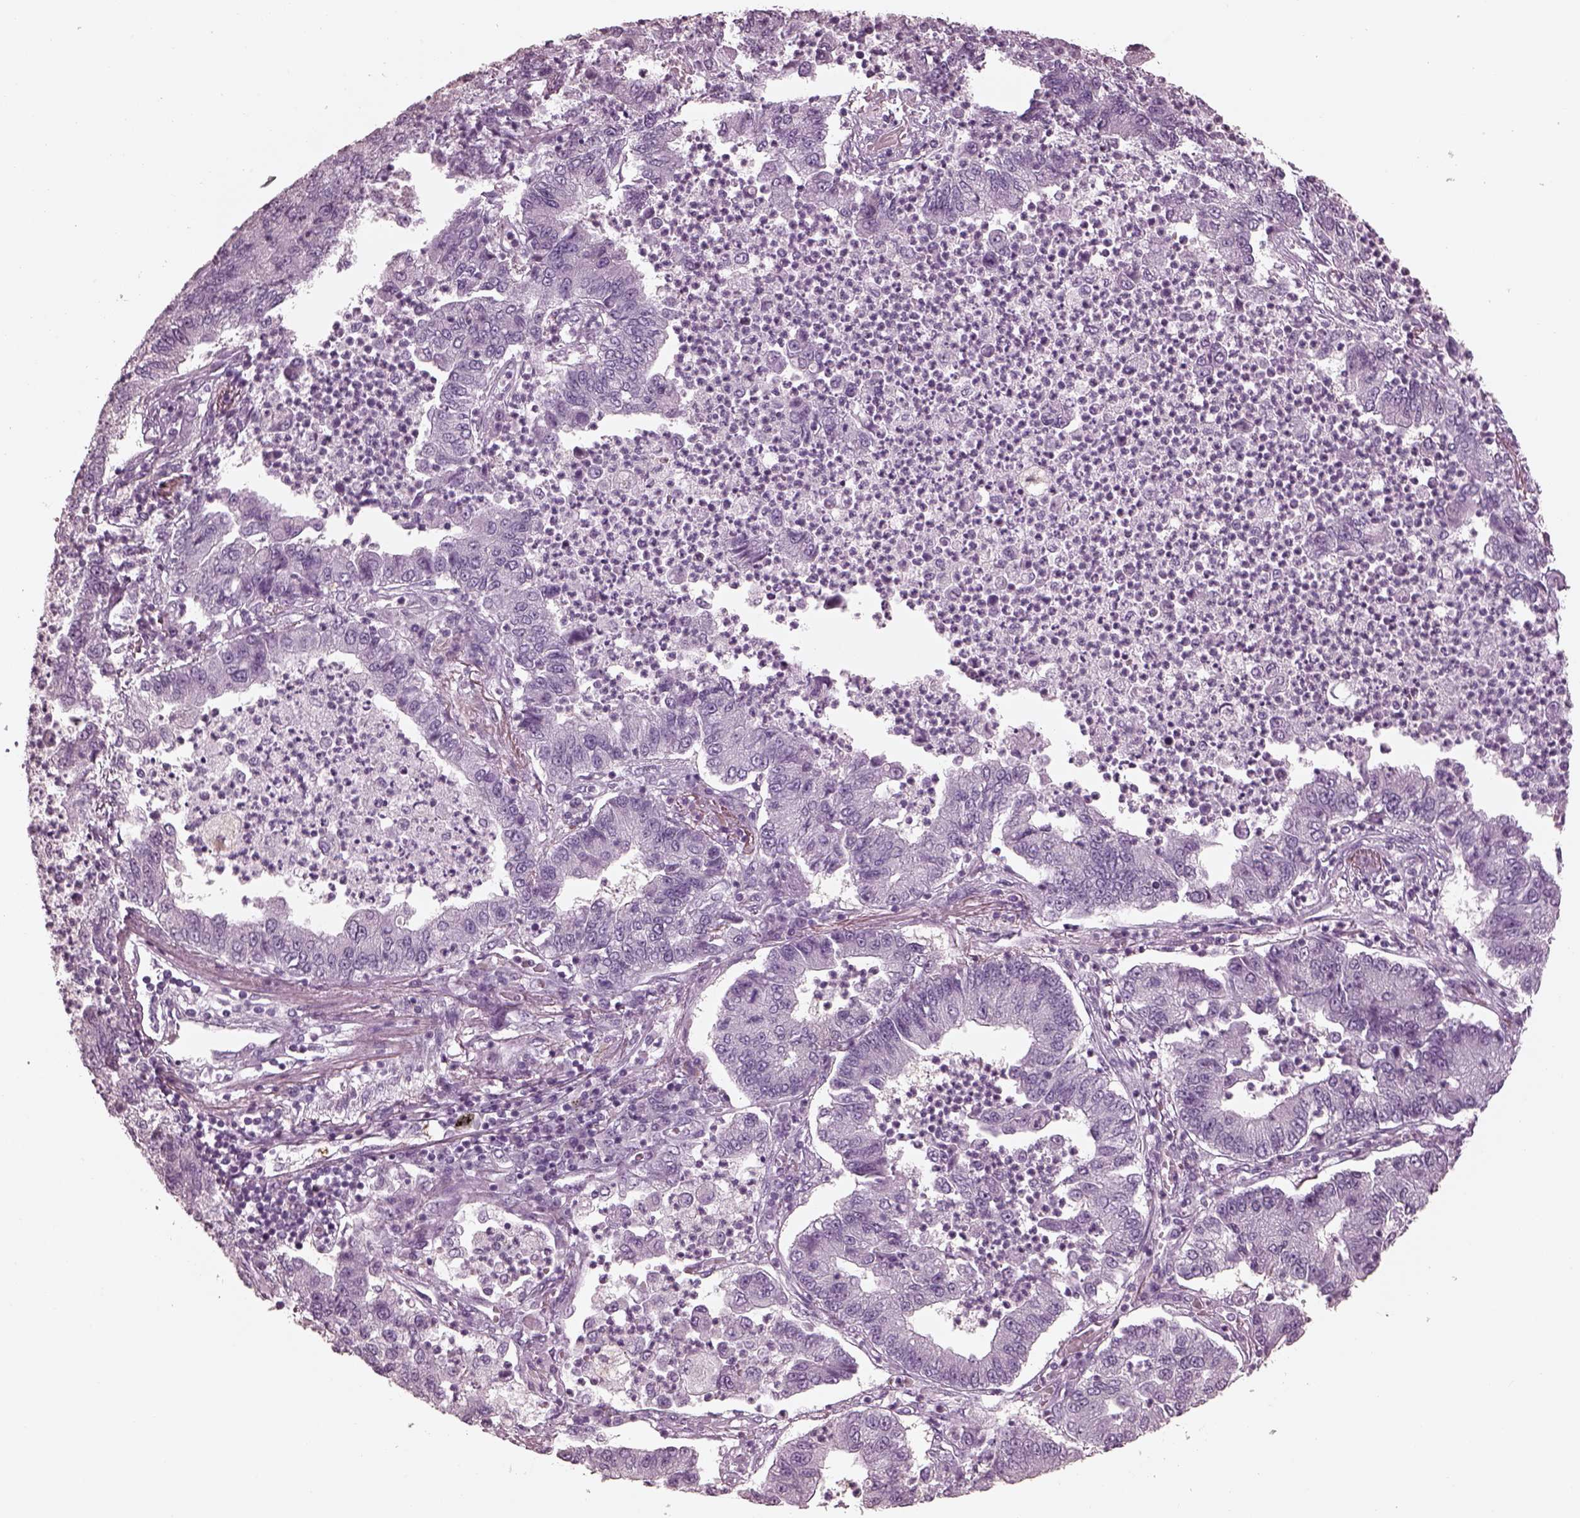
{"staining": {"intensity": "negative", "quantity": "none", "location": "none"}, "tissue": "lung cancer", "cell_type": "Tumor cells", "image_type": "cancer", "snomed": [{"axis": "morphology", "description": "Adenocarcinoma, NOS"}, {"axis": "topography", "description": "Lung"}], "caption": "There is no significant expression in tumor cells of lung cancer.", "gene": "C2orf81", "patient": {"sex": "female", "age": 57}}